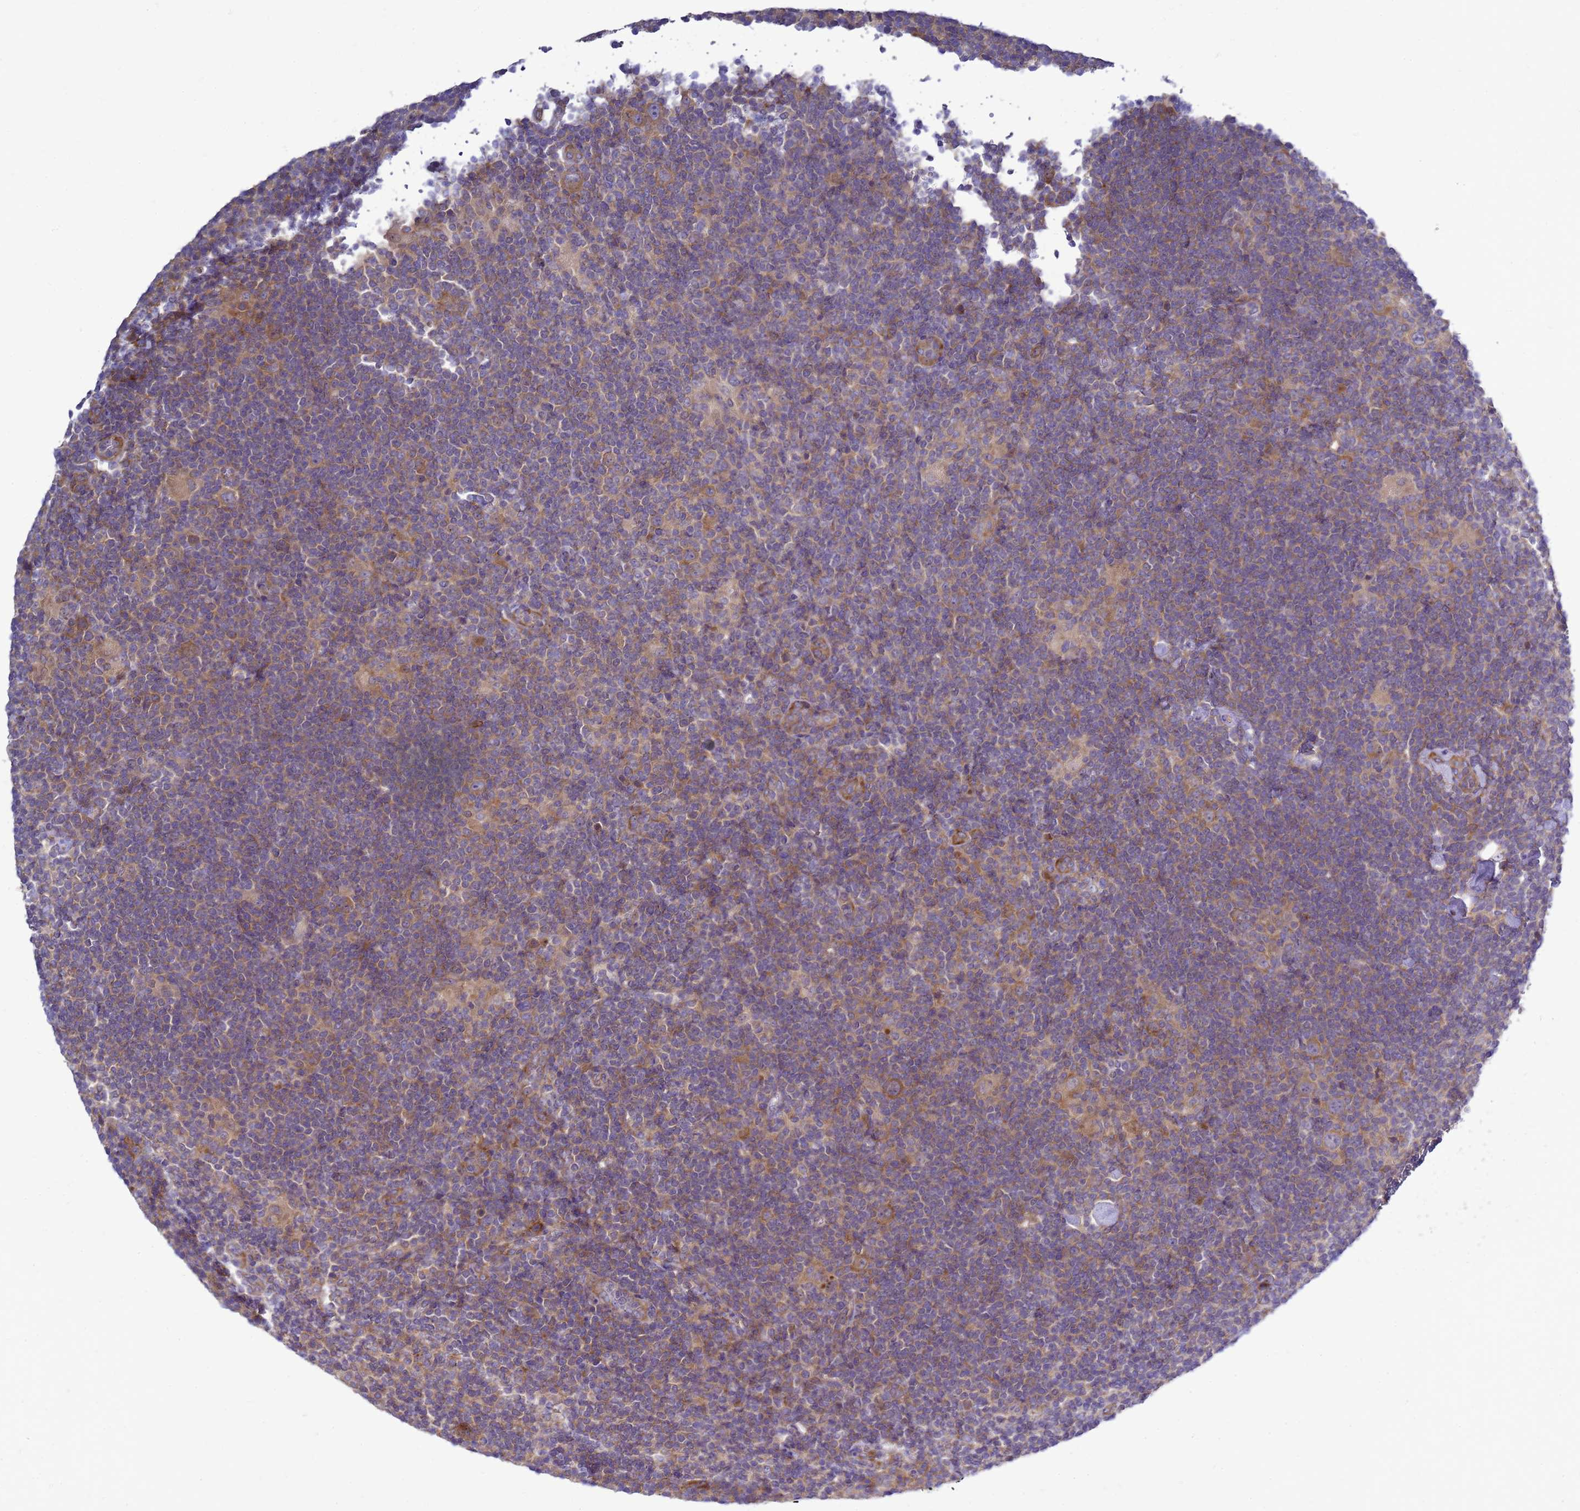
{"staining": {"intensity": "moderate", "quantity": ">75%", "location": "cytoplasmic/membranous"}, "tissue": "lymphoma", "cell_type": "Tumor cells", "image_type": "cancer", "snomed": [{"axis": "morphology", "description": "Hodgkin's disease, NOS"}, {"axis": "topography", "description": "Lymph node"}], "caption": "Protein staining by IHC reveals moderate cytoplasmic/membranous positivity in about >75% of tumor cells in Hodgkin's disease.", "gene": "MON1B", "patient": {"sex": "female", "age": 57}}